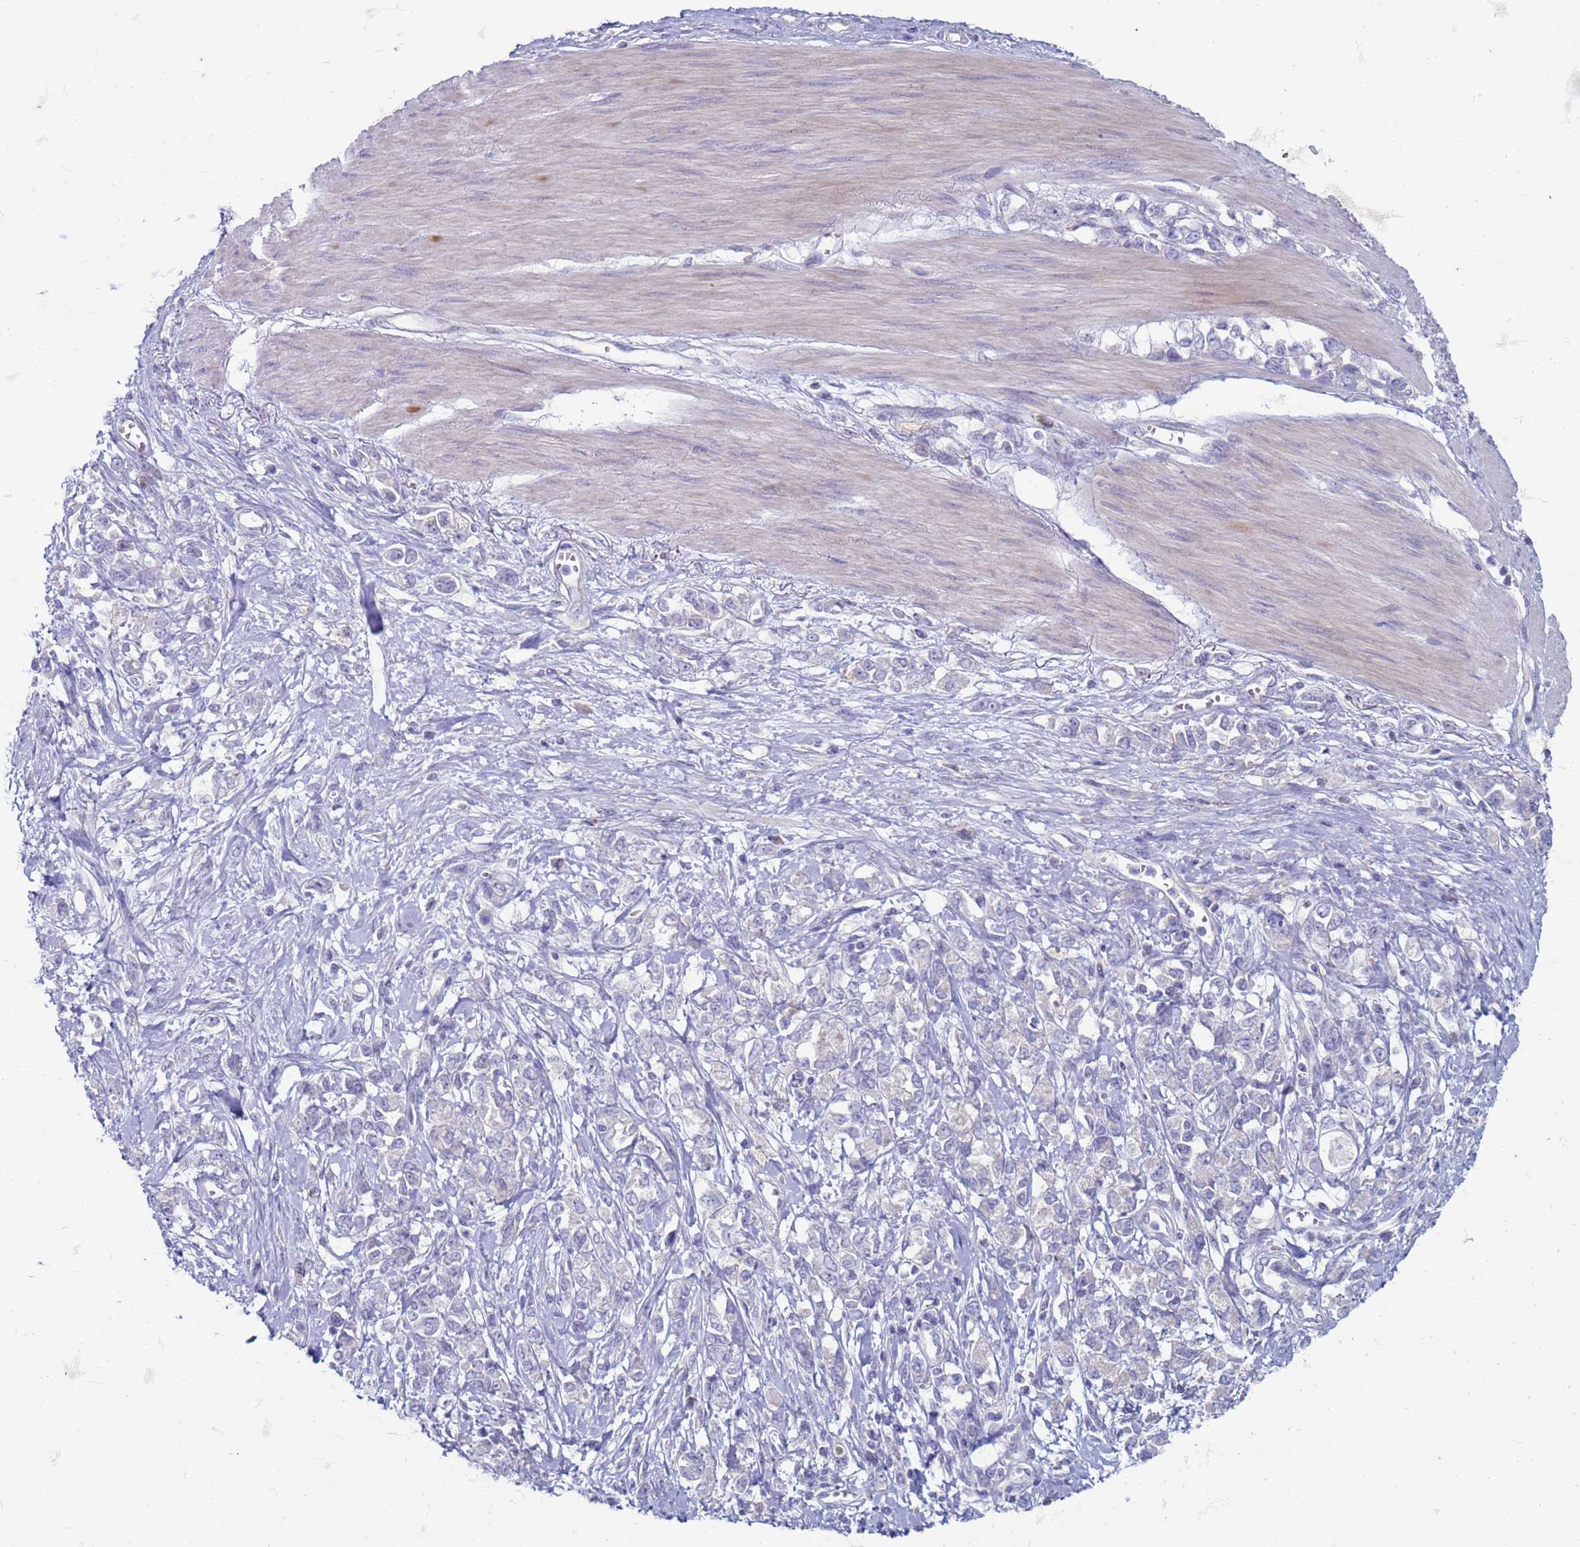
{"staining": {"intensity": "negative", "quantity": "none", "location": "none"}, "tissue": "stomach cancer", "cell_type": "Tumor cells", "image_type": "cancer", "snomed": [{"axis": "morphology", "description": "Adenocarcinoma, NOS"}, {"axis": "topography", "description": "Stomach"}], "caption": "Immunohistochemistry of stomach cancer (adenocarcinoma) shows no expression in tumor cells.", "gene": "SUCO", "patient": {"sex": "female", "age": 76}}